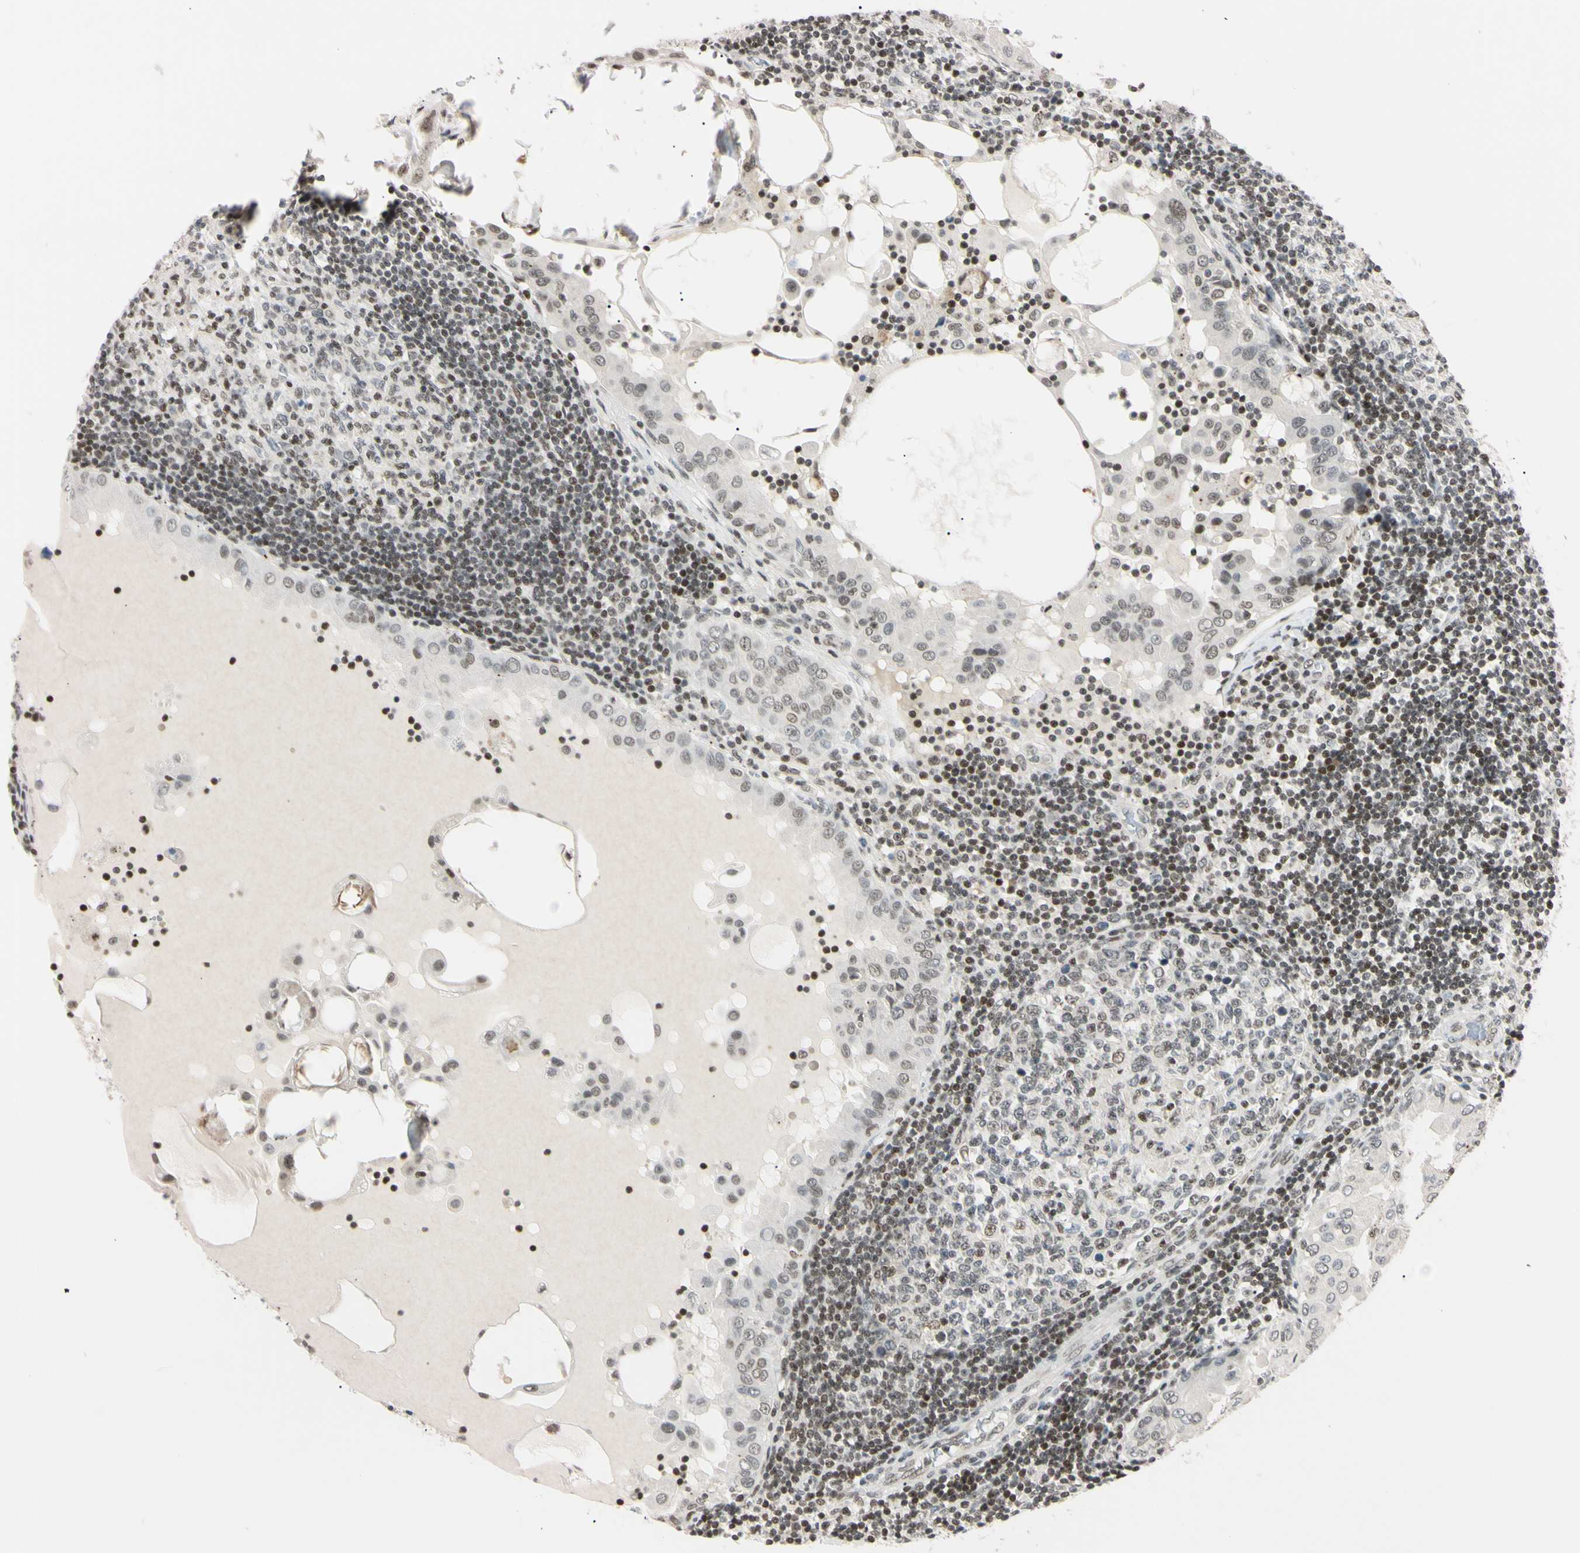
{"staining": {"intensity": "negative", "quantity": "none", "location": "none"}, "tissue": "thyroid cancer", "cell_type": "Tumor cells", "image_type": "cancer", "snomed": [{"axis": "morphology", "description": "Papillary adenocarcinoma, NOS"}, {"axis": "topography", "description": "Thyroid gland"}], "caption": "DAB immunohistochemical staining of thyroid papillary adenocarcinoma reveals no significant expression in tumor cells. The staining was performed using DAB (3,3'-diaminobenzidine) to visualize the protein expression in brown, while the nuclei were stained in blue with hematoxylin (Magnification: 20x).", "gene": "C1orf174", "patient": {"sex": "male", "age": 33}}